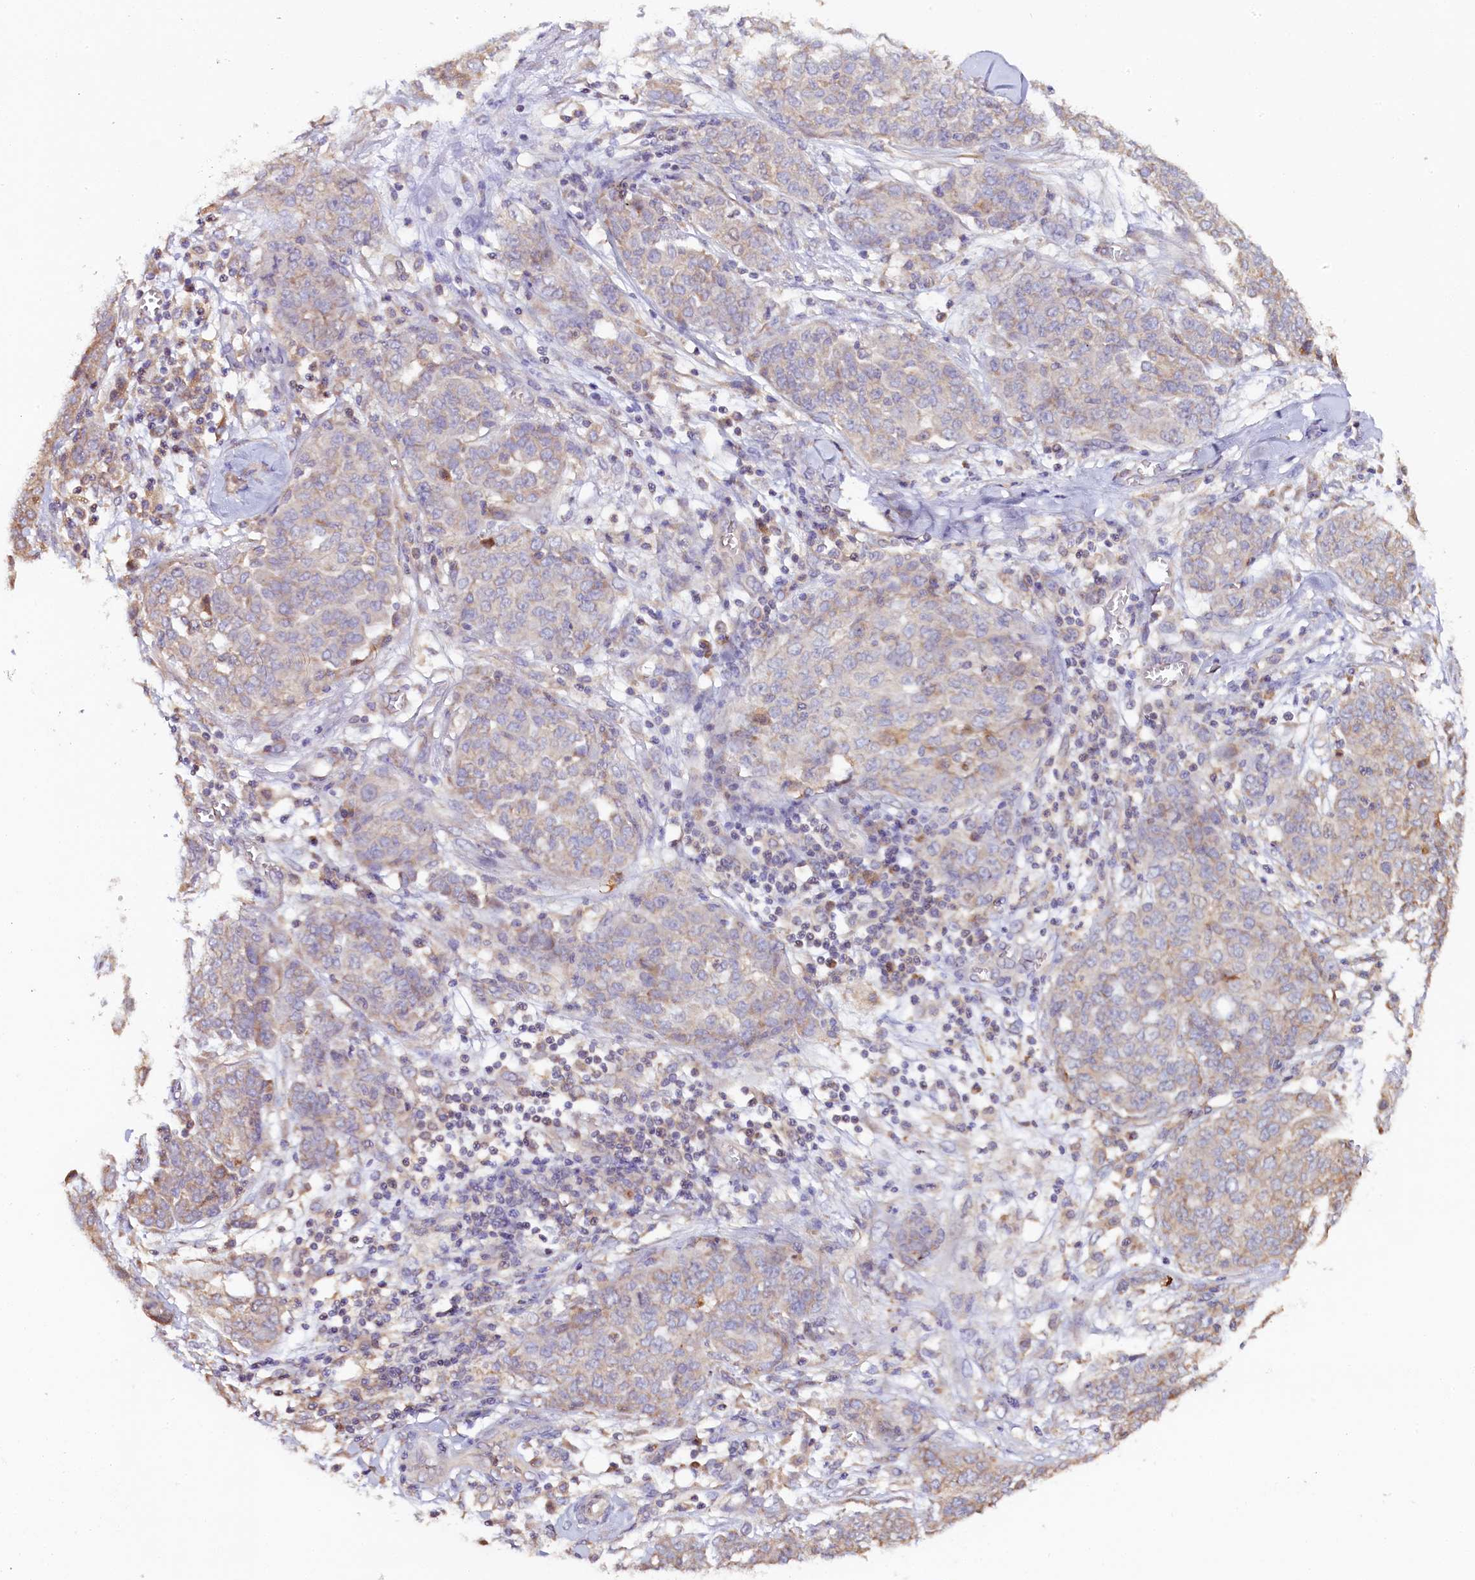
{"staining": {"intensity": "negative", "quantity": "none", "location": "none"}, "tissue": "ovarian cancer", "cell_type": "Tumor cells", "image_type": "cancer", "snomed": [{"axis": "morphology", "description": "Cystadenocarcinoma, serous, NOS"}, {"axis": "topography", "description": "Soft tissue"}, {"axis": "topography", "description": "Ovary"}], "caption": "Immunohistochemical staining of human ovarian cancer (serous cystadenocarcinoma) exhibits no significant expression in tumor cells. (DAB (3,3'-diaminobenzidine) IHC with hematoxylin counter stain).", "gene": "KATNB1", "patient": {"sex": "female", "age": 57}}